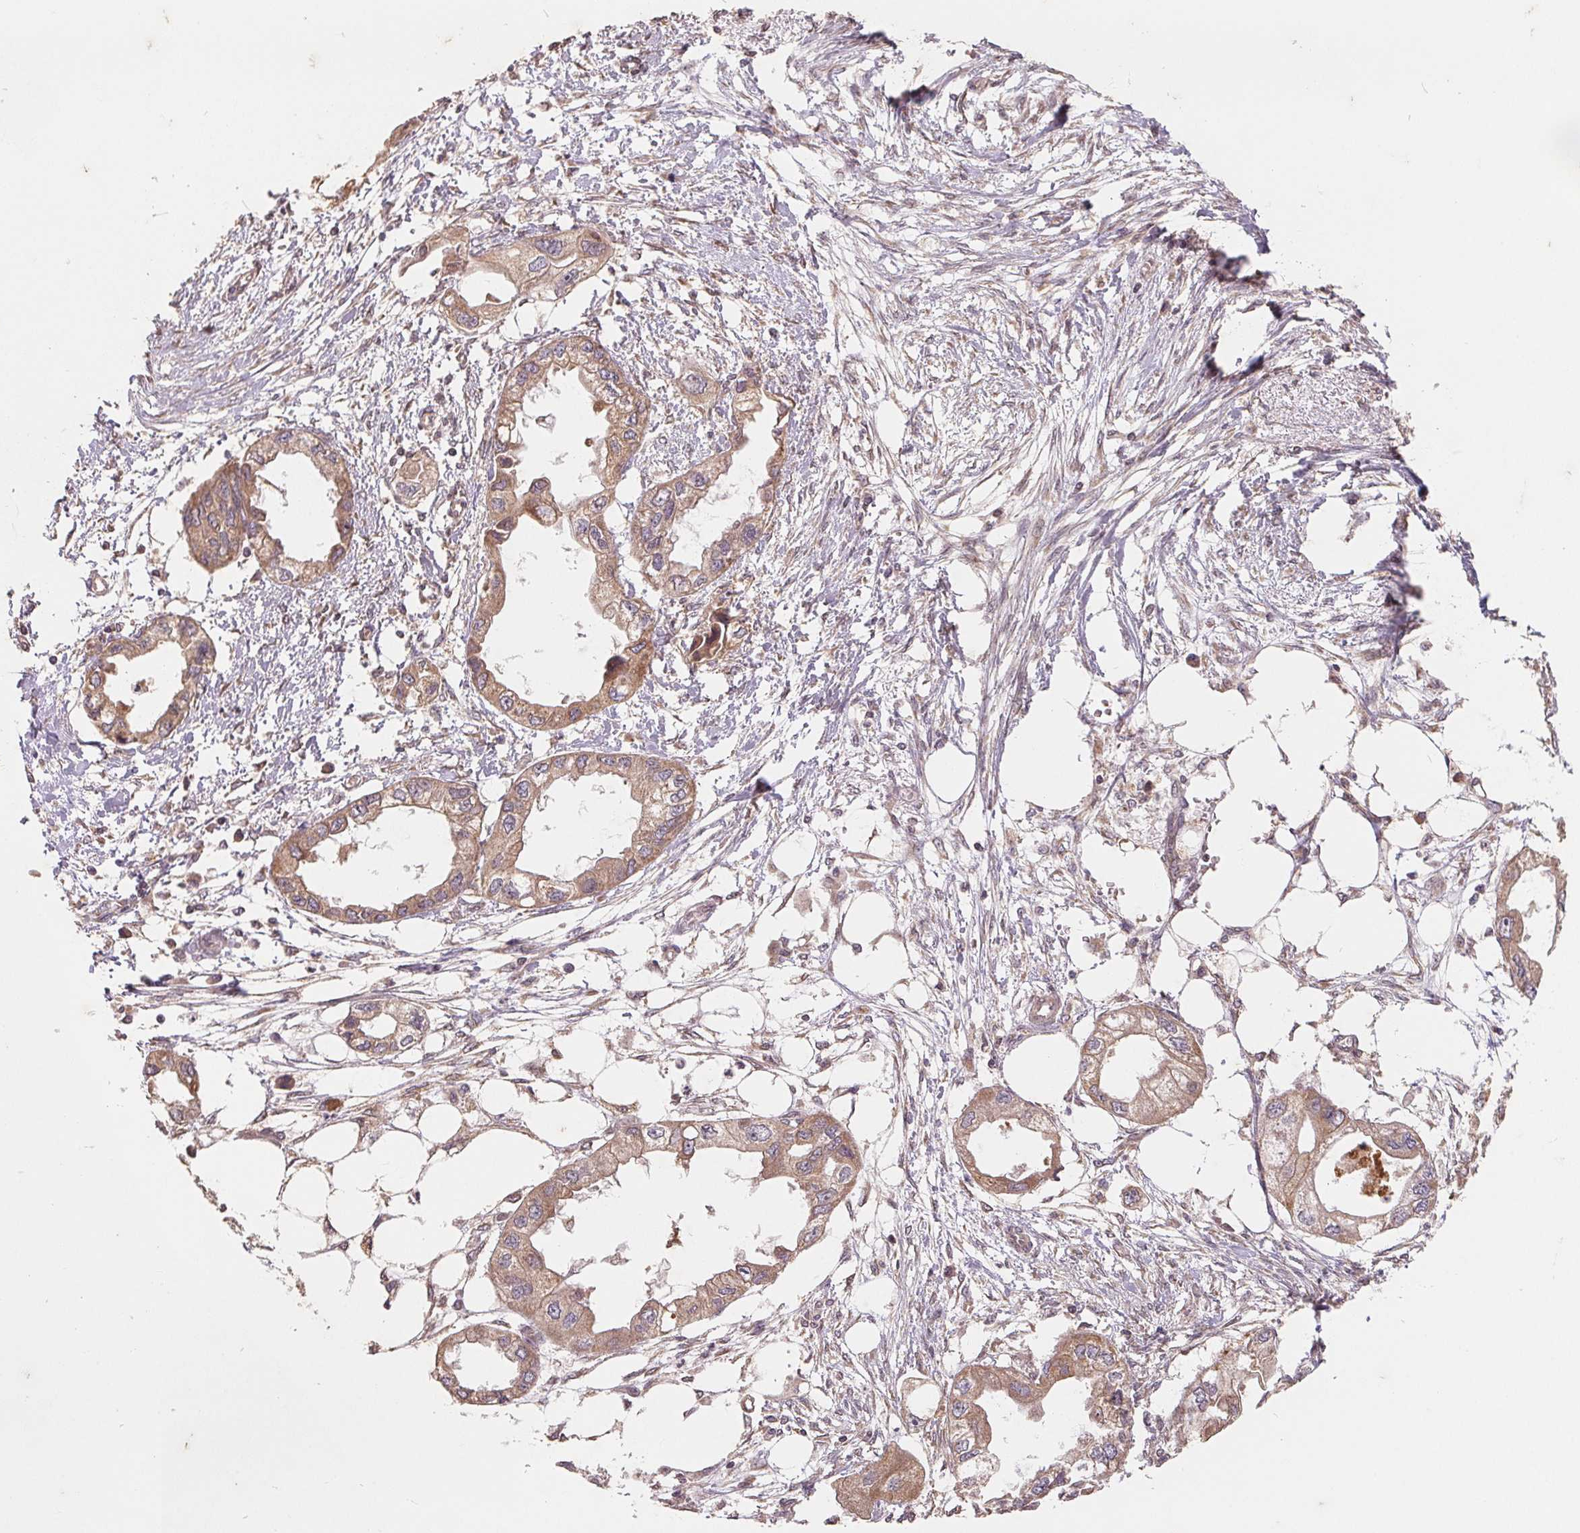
{"staining": {"intensity": "moderate", "quantity": ">75%", "location": "cytoplasmic/membranous"}, "tissue": "endometrial cancer", "cell_type": "Tumor cells", "image_type": "cancer", "snomed": [{"axis": "morphology", "description": "Adenocarcinoma, NOS"}, {"axis": "morphology", "description": "Adenocarcinoma, metastatic, NOS"}, {"axis": "topography", "description": "Adipose tissue"}, {"axis": "topography", "description": "Endometrium"}], "caption": "The immunohistochemical stain shows moderate cytoplasmic/membranous expression in tumor cells of endometrial cancer (adenocarcinoma) tissue.", "gene": "CDIPT", "patient": {"sex": "female", "age": 67}}